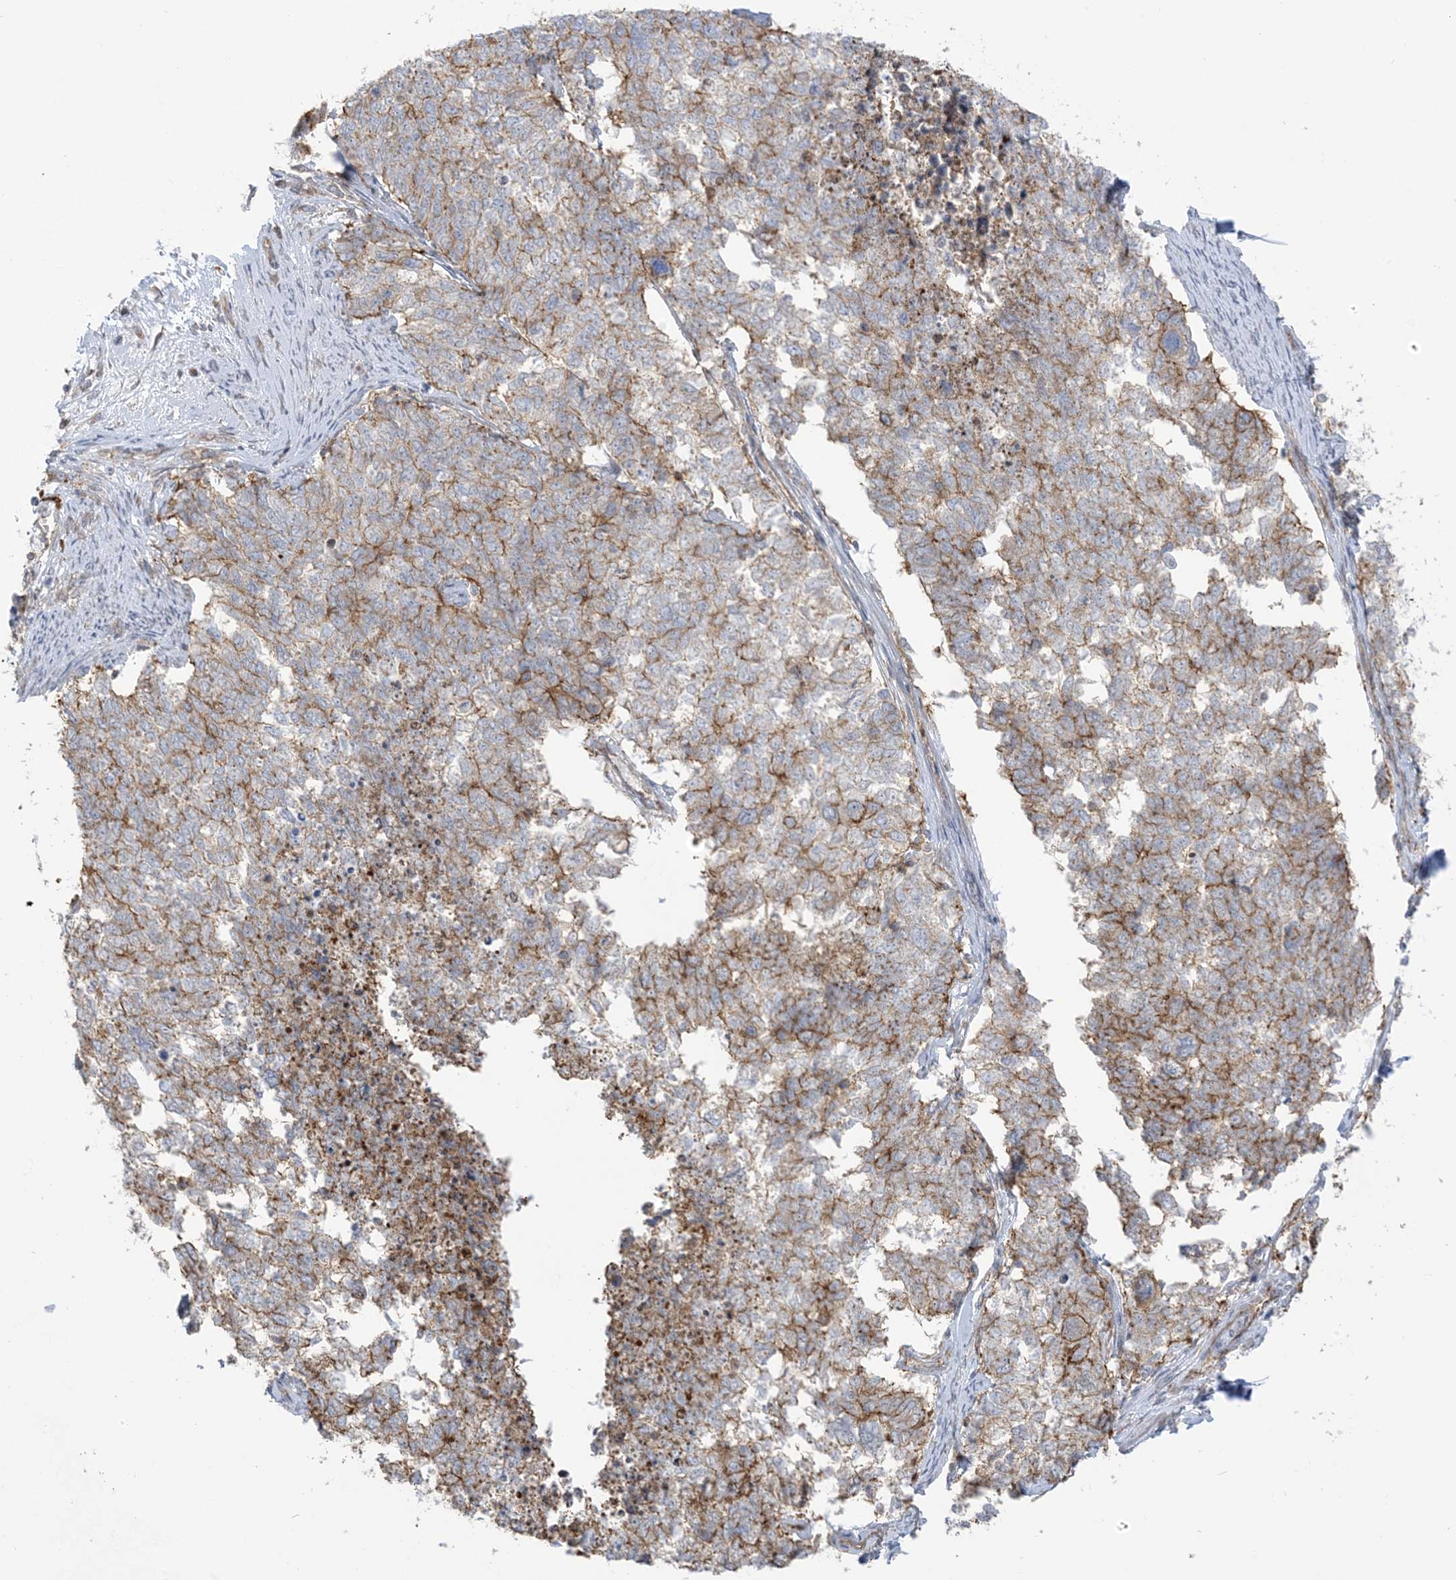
{"staining": {"intensity": "moderate", "quantity": "25%-75%", "location": "cytoplasmic/membranous"}, "tissue": "cervical cancer", "cell_type": "Tumor cells", "image_type": "cancer", "snomed": [{"axis": "morphology", "description": "Squamous cell carcinoma, NOS"}, {"axis": "topography", "description": "Cervix"}], "caption": "An image of squamous cell carcinoma (cervical) stained for a protein displays moderate cytoplasmic/membranous brown staining in tumor cells.", "gene": "ICMT", "patient": {"sex": "female", "age": 63}}